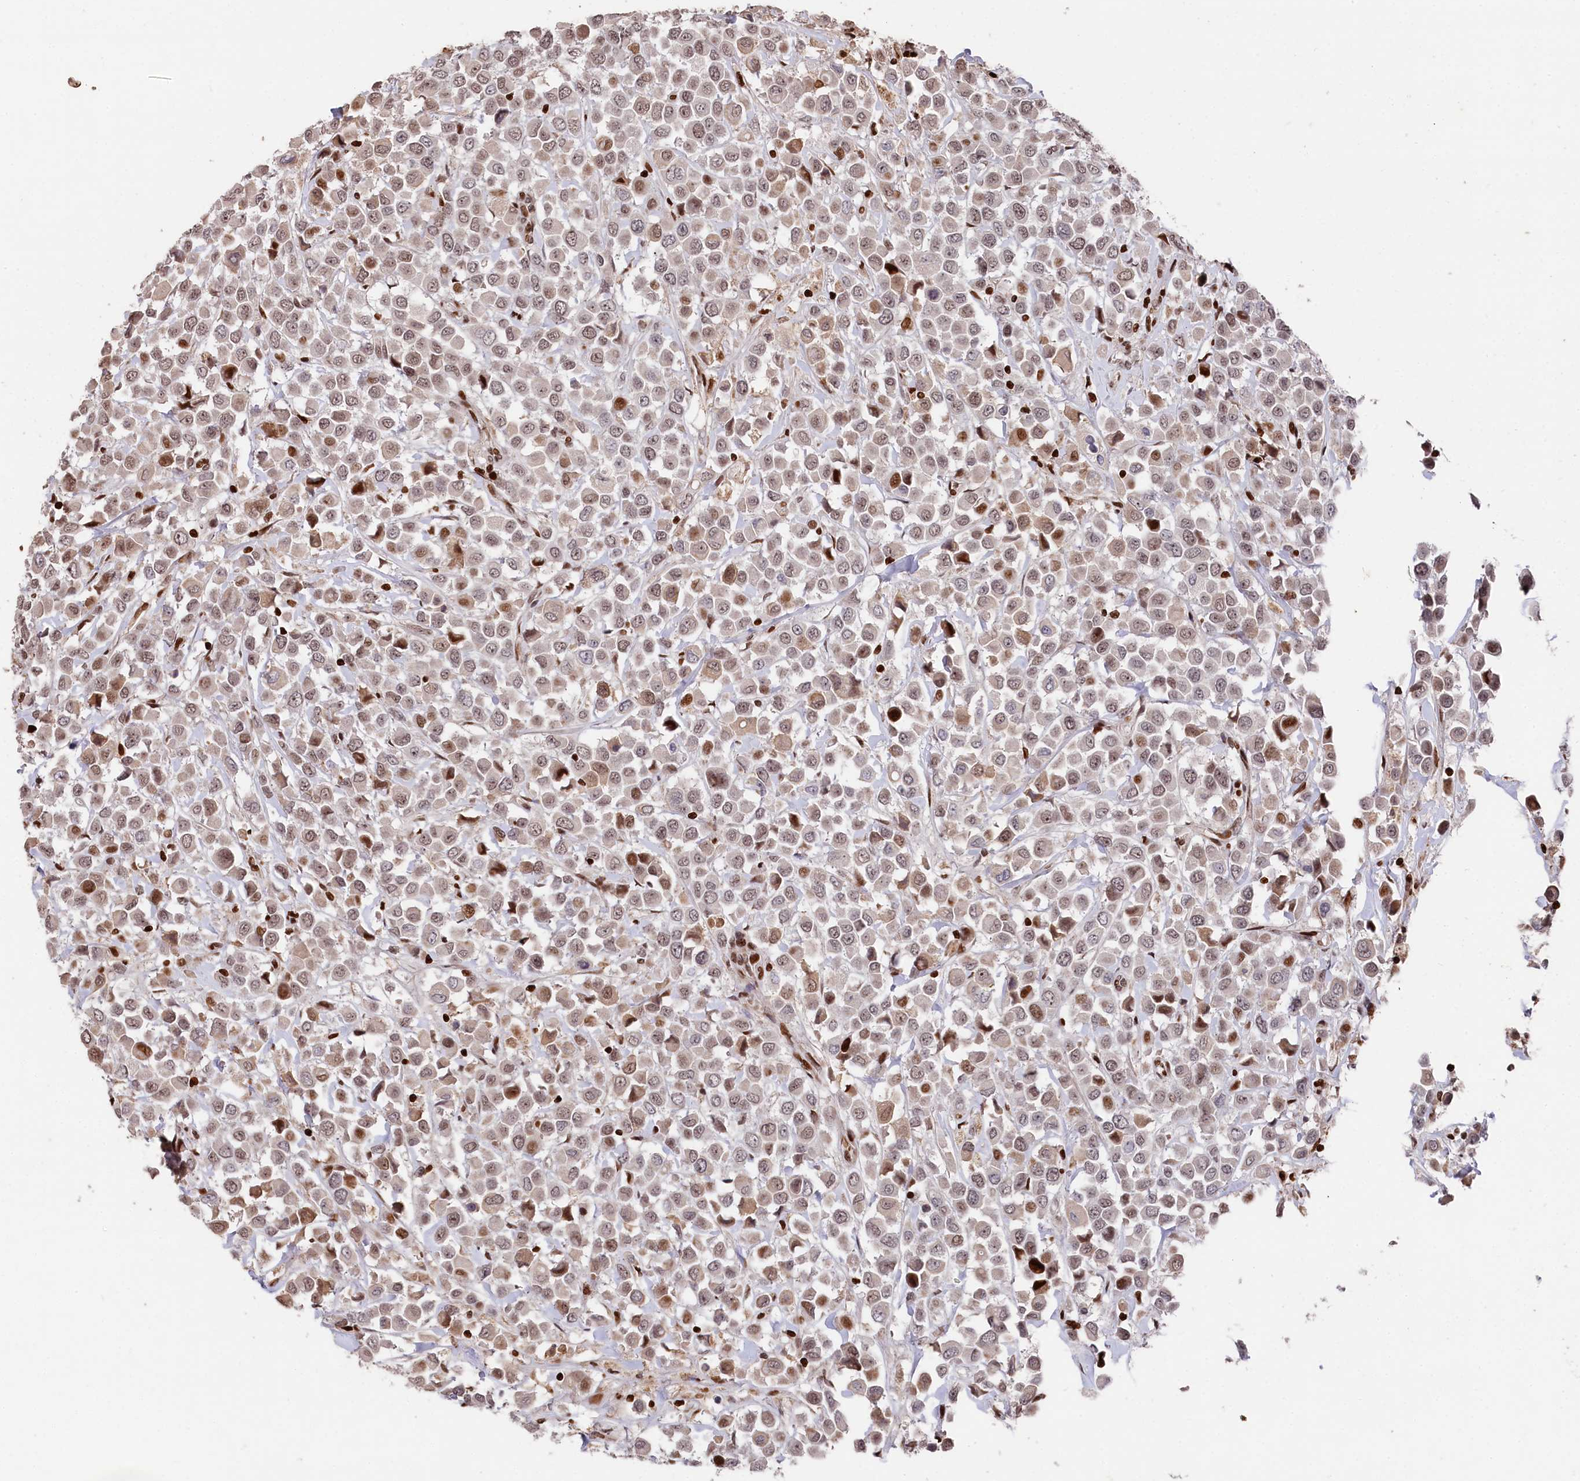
{"staining": {"intensity": "moderate", "quantity": "25%-75%", "location": "cytoplasmic/membranous,nuclear"}, "tissue": "breast cancer", "cell_type": "Tumor cells", "image_type": "cancer", "snomed": [{"axis": "morphology", "description": "Duct carcinoma"}, {"axis": "topography", "description": "Breast"}], "caption": "Immunohistochemistry photomicrograph of neoplastic tissue: breast intraductal carcinoma stained using immunohistochemistry displays medium levels of moderate protein expression localized specifically in the cytoplasmic/membranous and nuclear of tumor cells, appearing as a cytoplasmic/membranous and nuclear brown color.", "gene": "MCF2L2", "patient": {"sex": "female", "age": 61}}